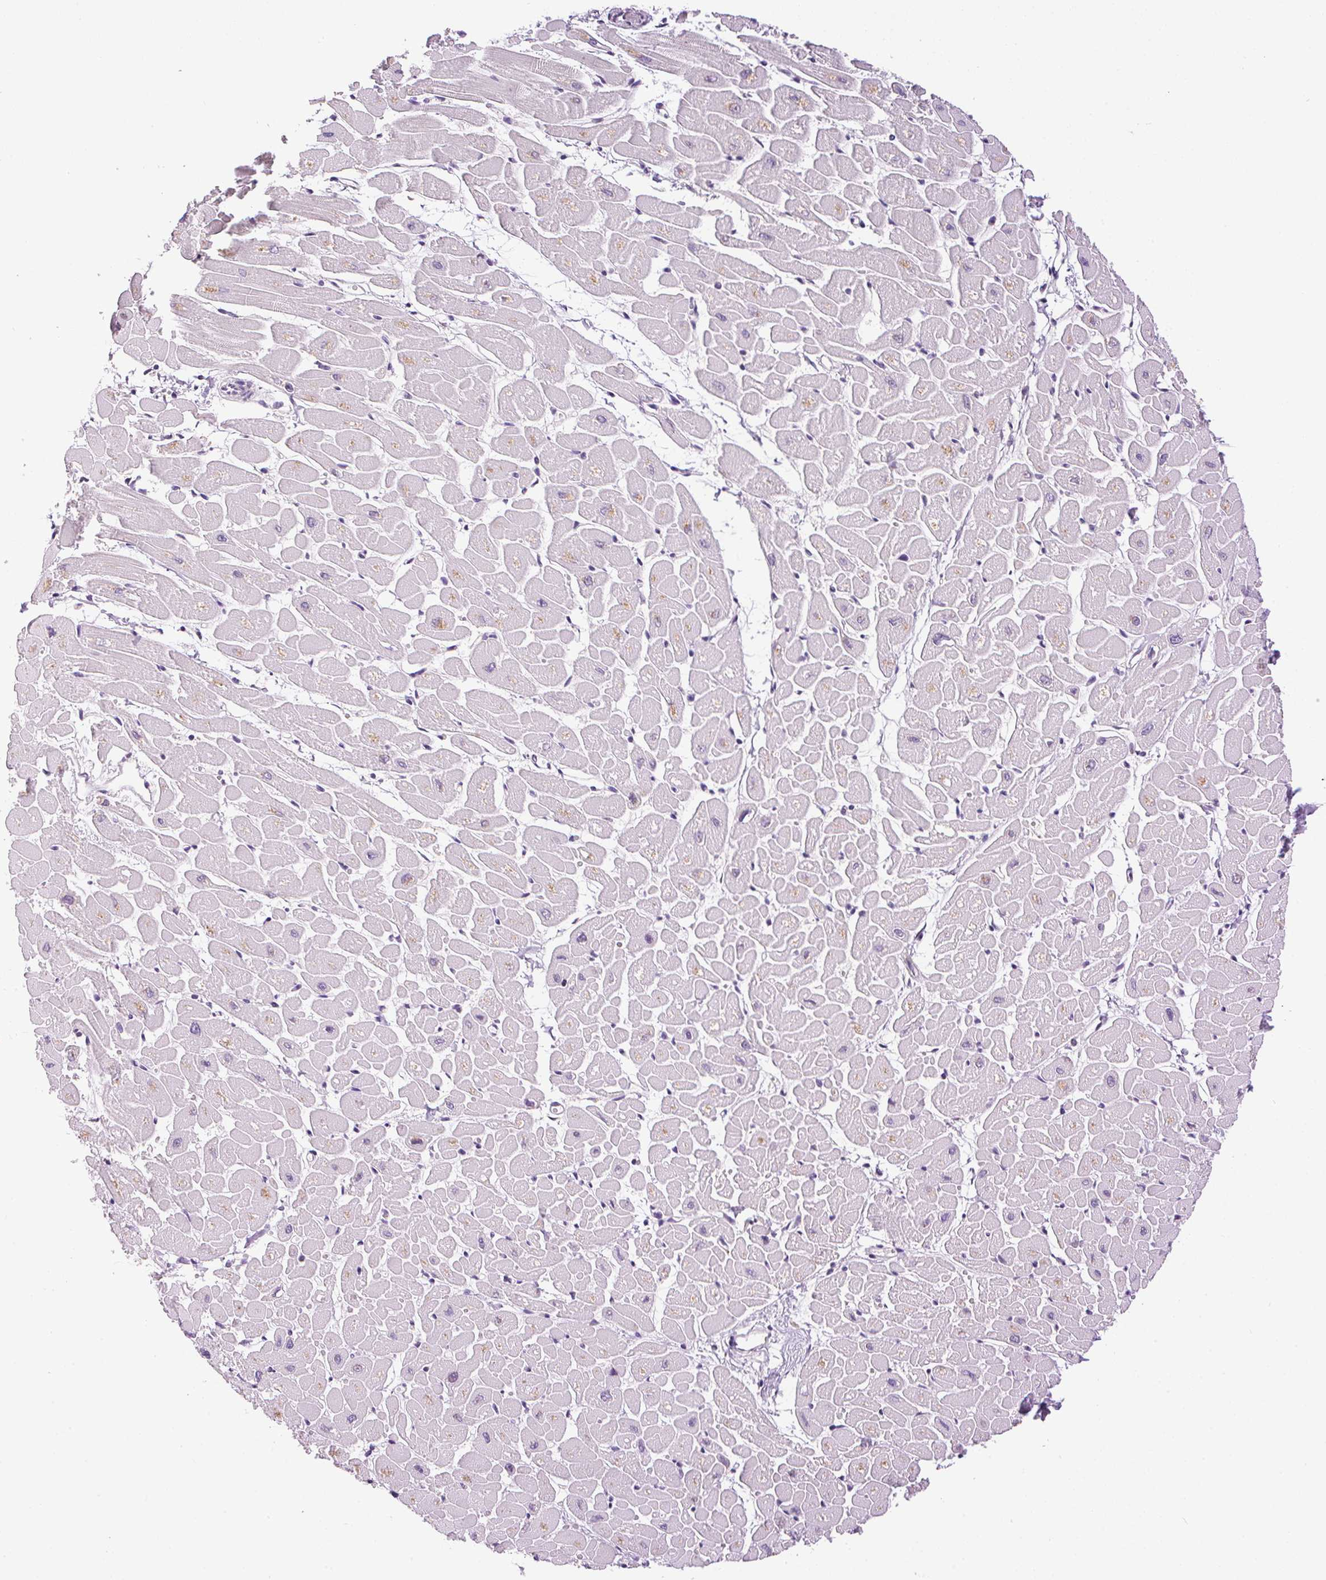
{"staining": {"intensity": "negative", "quantity": "none", "location": "none"}, "tissue": "heart muscle", "cell_type": "Cardiomyocytes", "image_type": "normal", "snomed": [{"axis": "morphology", "description": "Normal tissue, NOS"}, {"axis": "topography", "description": "Heart"}], "caption": "Immunohistochemistry histopathology image of unremarkable human heart muscle stained for a protein (brown), which shows no positivity in cardiomyocytes. (DAB (3,3'-diaminobenzidine) immunohistochemistry (IHC) visualized using brightfield microscopy, high magnification).", "gene": "SMIM13", "patient": {"sex": "male", "age": 57}}